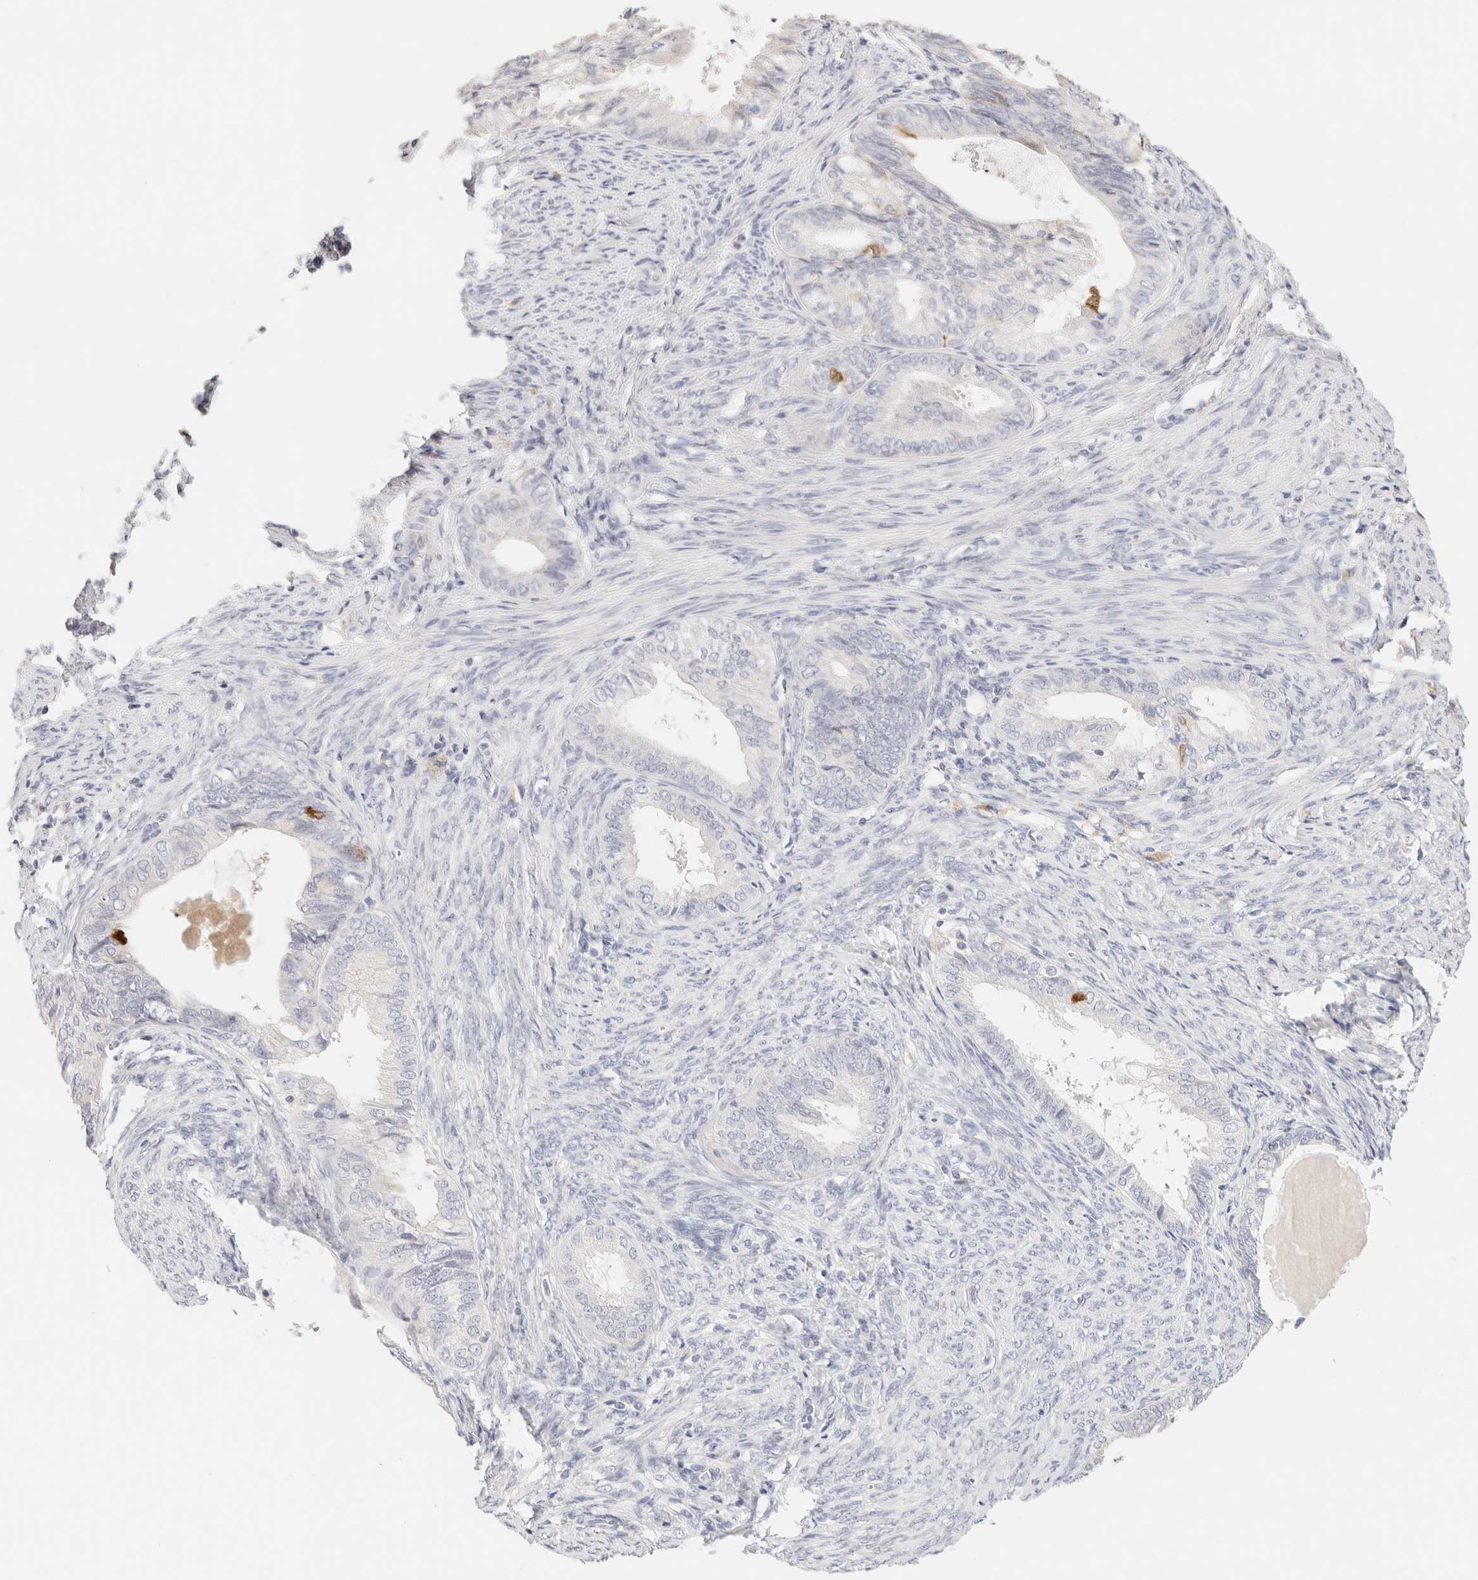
{"staining": {"intensity": "strong", "quantity": "<25%", "location": "cytoplasmic/membranous"}, "tissue": "endometrial cancer", "cell_type": "Tumor cells", "image_type": "cancer", "snomed": [{"axis": "morphology", "description": "Adenocarcinoma, NOS"}, {"axis": "topography", "description": "Endometrium"}], "caption": "Immunohistochemistry (DAB) staining of human endometrial cancer demonstrates strong cytoplasmic/membranous protein positivity in about <25% of tumor cells.", "gene": "SCGB2A2", "patient": {"sex": "female", "age": 86}}